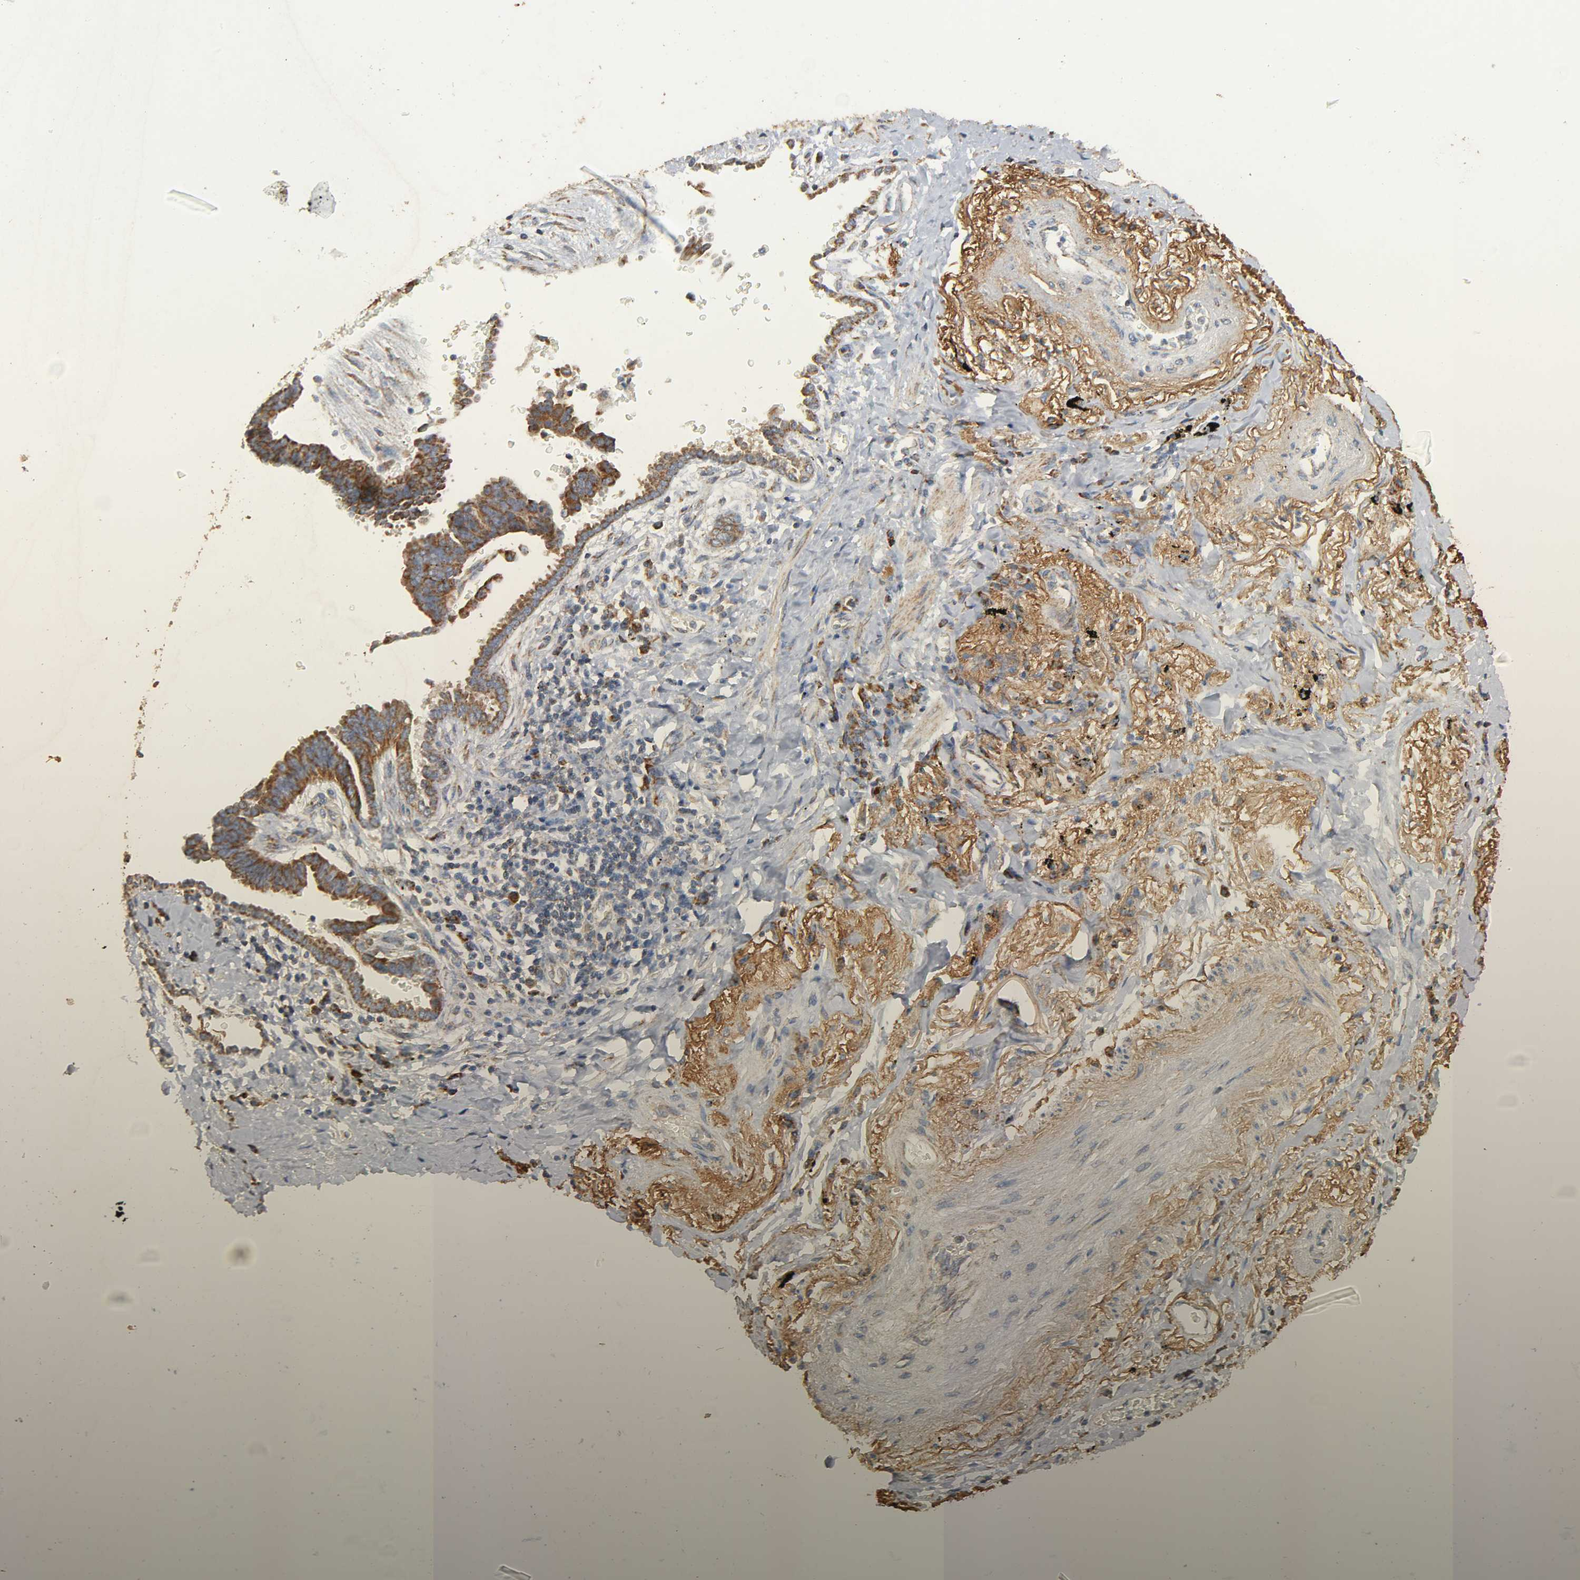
{"staining": {"intensity": "moderate", "quantity": ">75%", "location": "cytoplasmic/membranous"}, "tissue": "lung cancer", "cell_type": "Tumor cells", "image_type": "cancer", "snomed": [{"axis": "morphology", "description": "Adenocarcinoma, NOS"}, {"axis": "topography", "description": "Lung"}], "caption": "High-magnification brightfield microscopy of adenocarcinoma (lung) stained with DAB (brown) and counterstained with hematoxylin (blue). tumor cells exhibit moderate cytoplasmic/membranous expression is present in approximately>75% of cells. The staining was performed using DAB (3,3'-diaminobenzidine), with brown indicating positive protein expression. Nuclei are stained blue with hematoxylin.", "gene": "NDUFS3", "patient": {"sex": "female", "age": 64}}